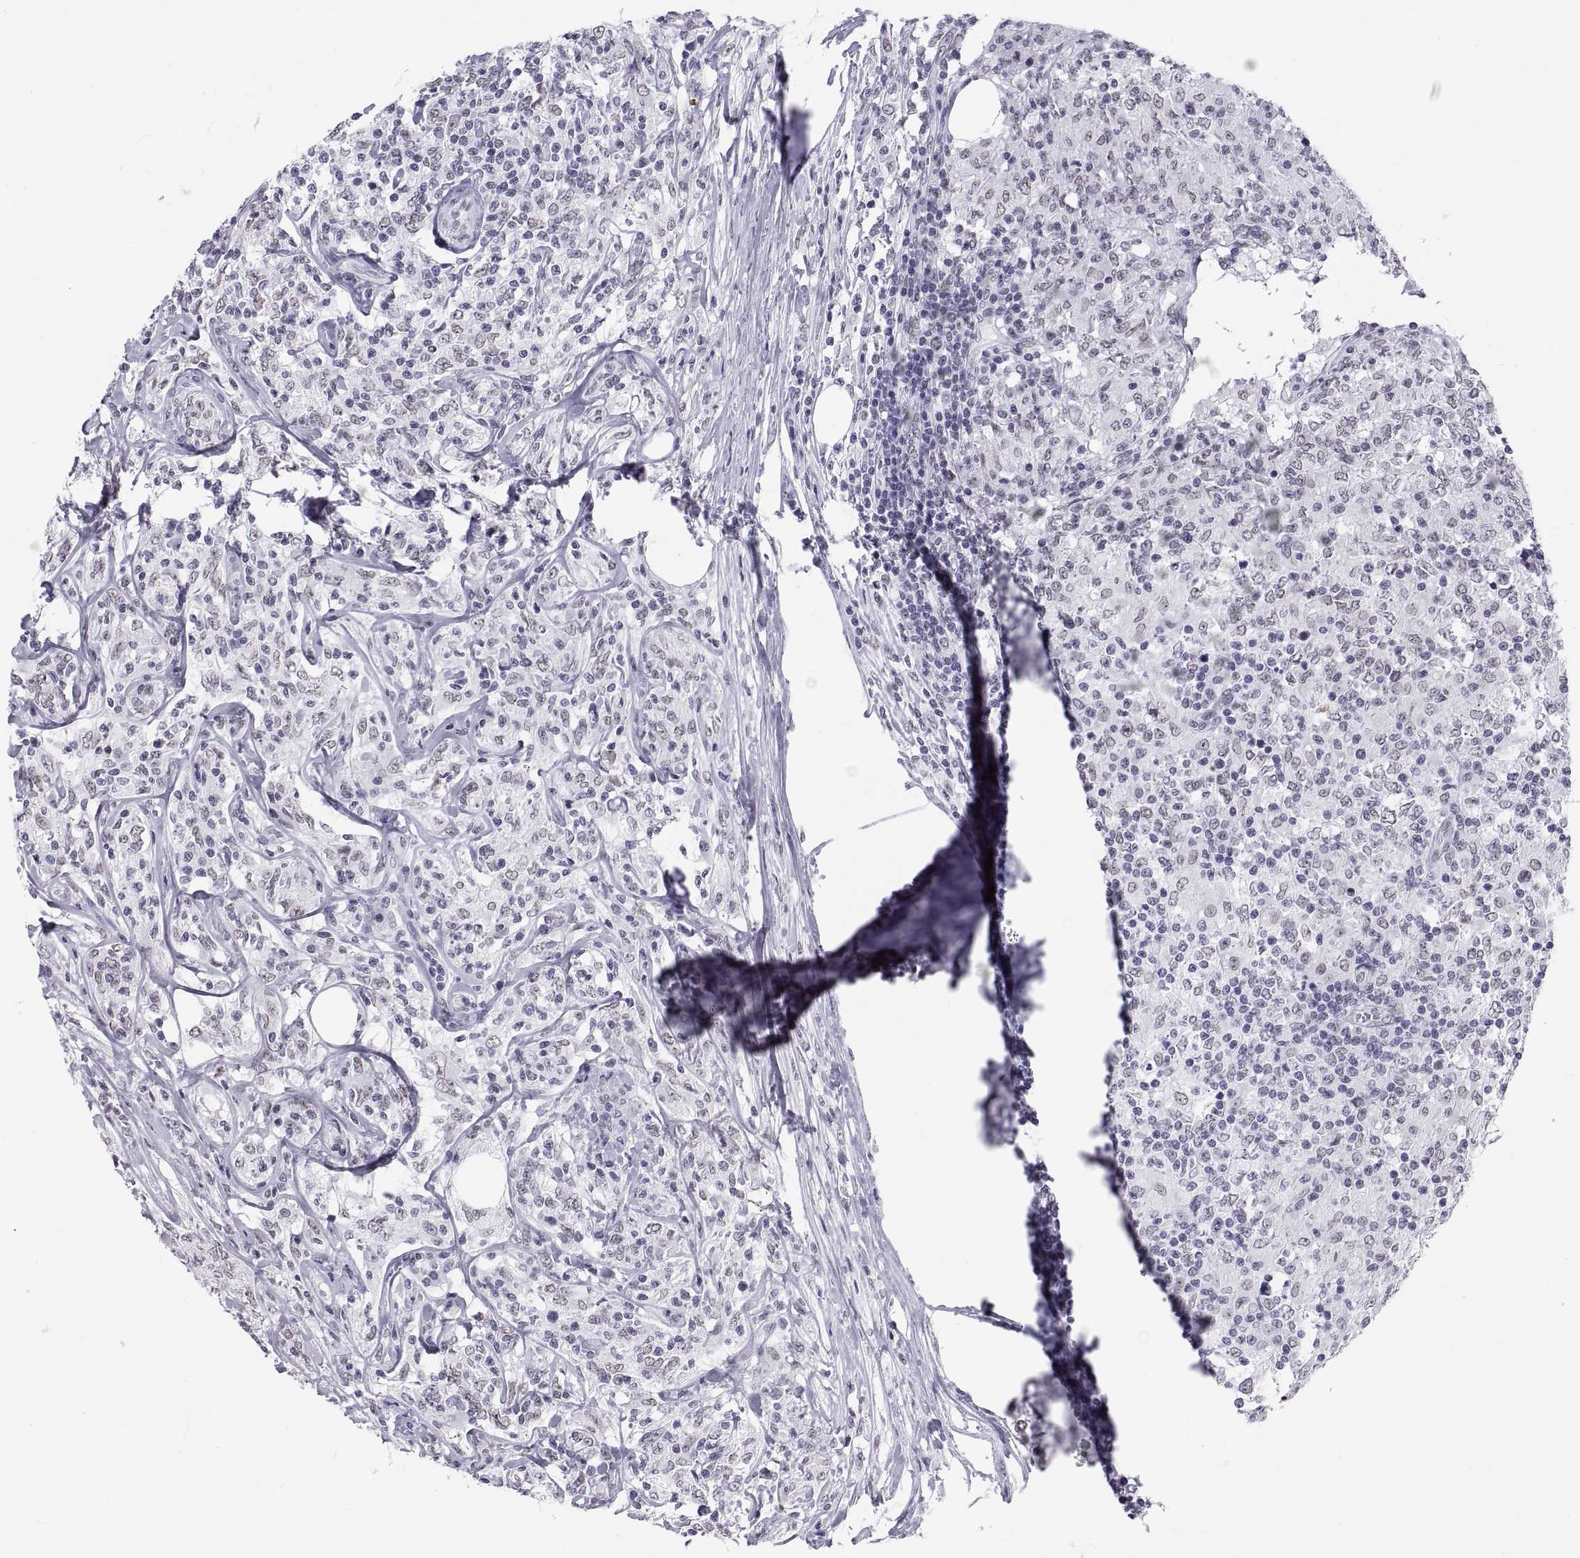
{"staining": {"intensity": "negative", "quantity": "none", "location": "none"}, "tissue": "lymphoma", "cell_type": "Tumor cells", "image_type": "cancer", "snomed": [{"axis": "morphology", "description": "Malignant lymphoma, non-Hodgkin's type, High grade"}, {"axis": "topography", "description": "Lymph node"}], "caption": "Immunohistochemistry (IHC) photomicrograph of neoplastic tissue: human malignant lymphoma, non-Hodgkin's type (high-grade) stained with DAB (3,3'-diaminobenzidine) demonstrates no significant protein staining in tumor cells. (DAB immunohistochemistry (IHC), high magnification).", "gene": "NEUROD6", "patient": {"sex": "female", "age": 84}}